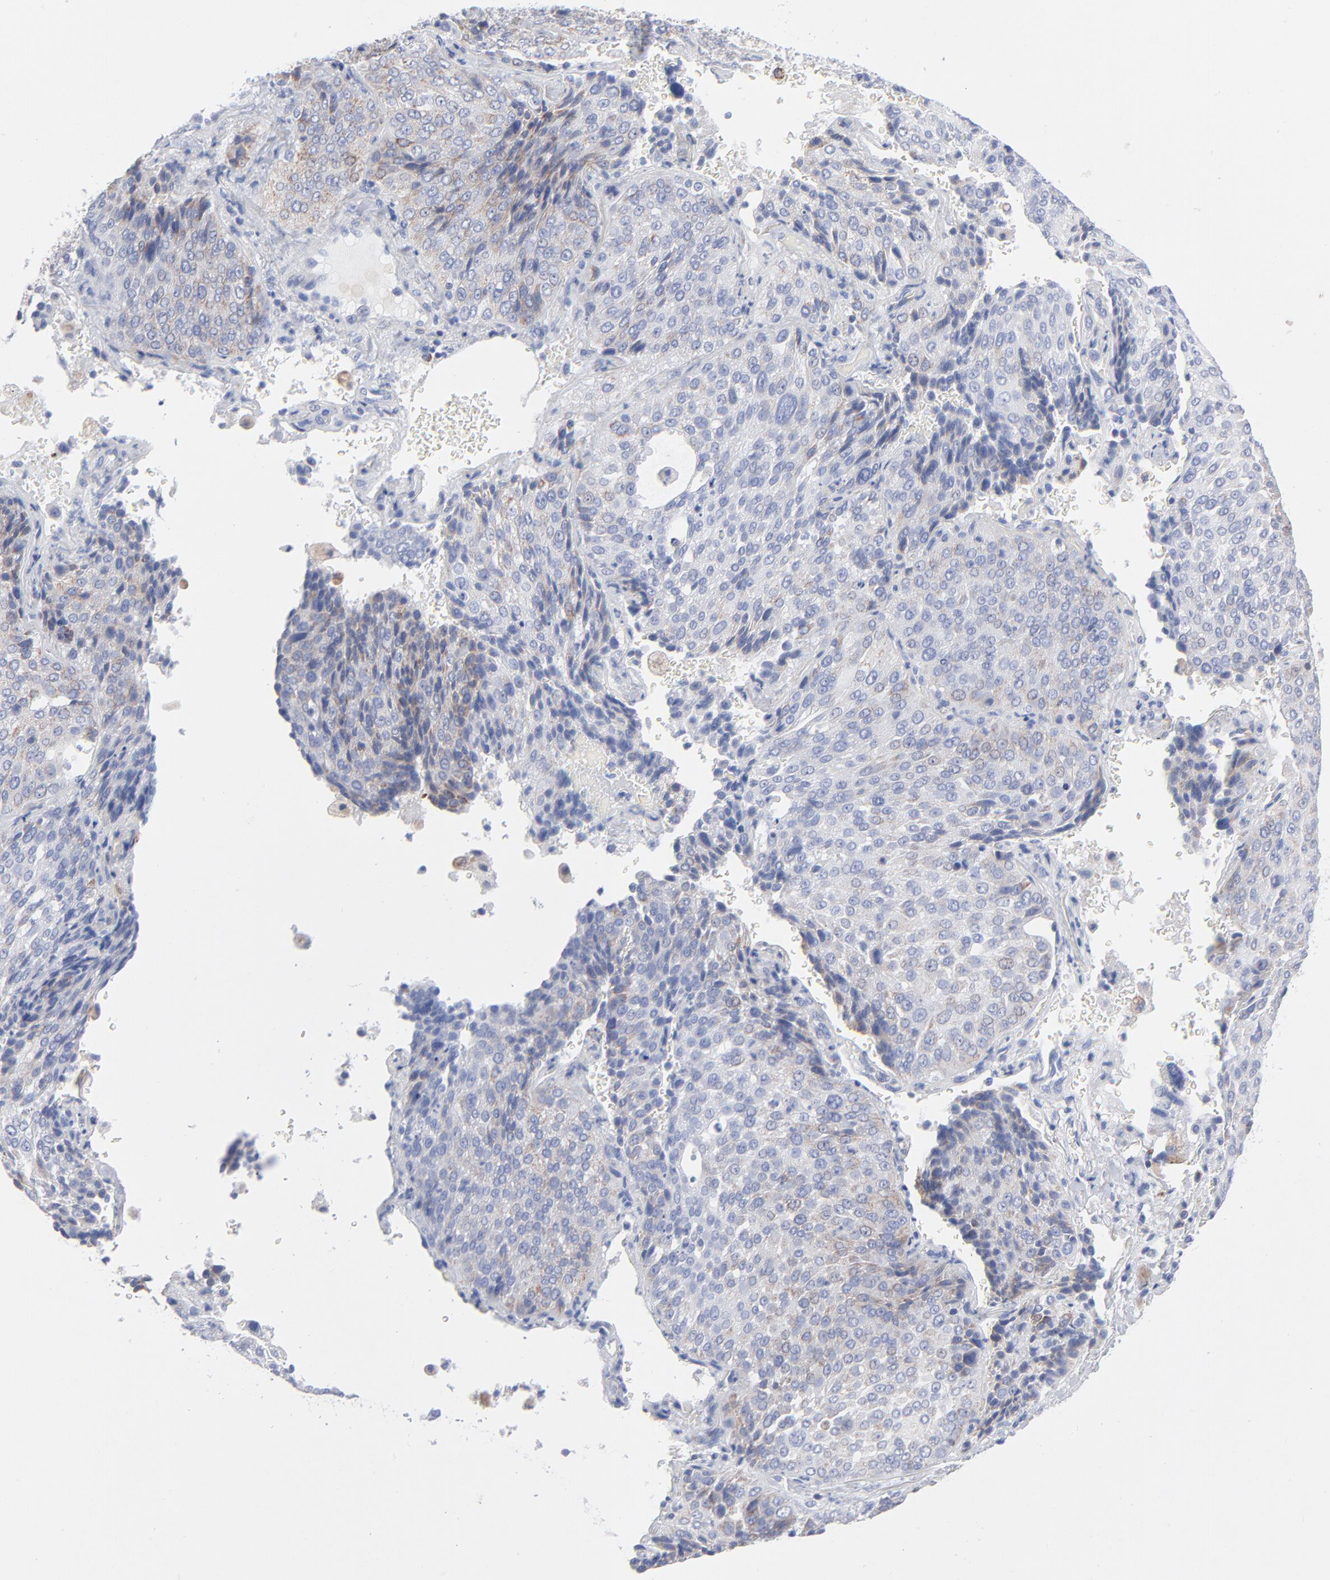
{"staining": {"intensity": "weak", "quantity": "<25%", "location": "cytoplasmic/membranous"}, "tissue": "lung cancer", "cell_type": "Tumor cells", "image_type": "cancer", "snomed": [{"axis": "morphology", "description": "Squamous cell carcinoma, NOS"}, {"axis": "topography", "description": "Lung"}], "caption": "There is no significant expression in tumor cells of lung cancer (squamous cell carcinoma). (Stains: DAB immunohistochemistry (IHC) with hematoxylin counter stain, Microscopy: brightfield microscopy at high magnification).", "gene": "CHCHD10", "patient": {"sex": "male", "age": 54}}